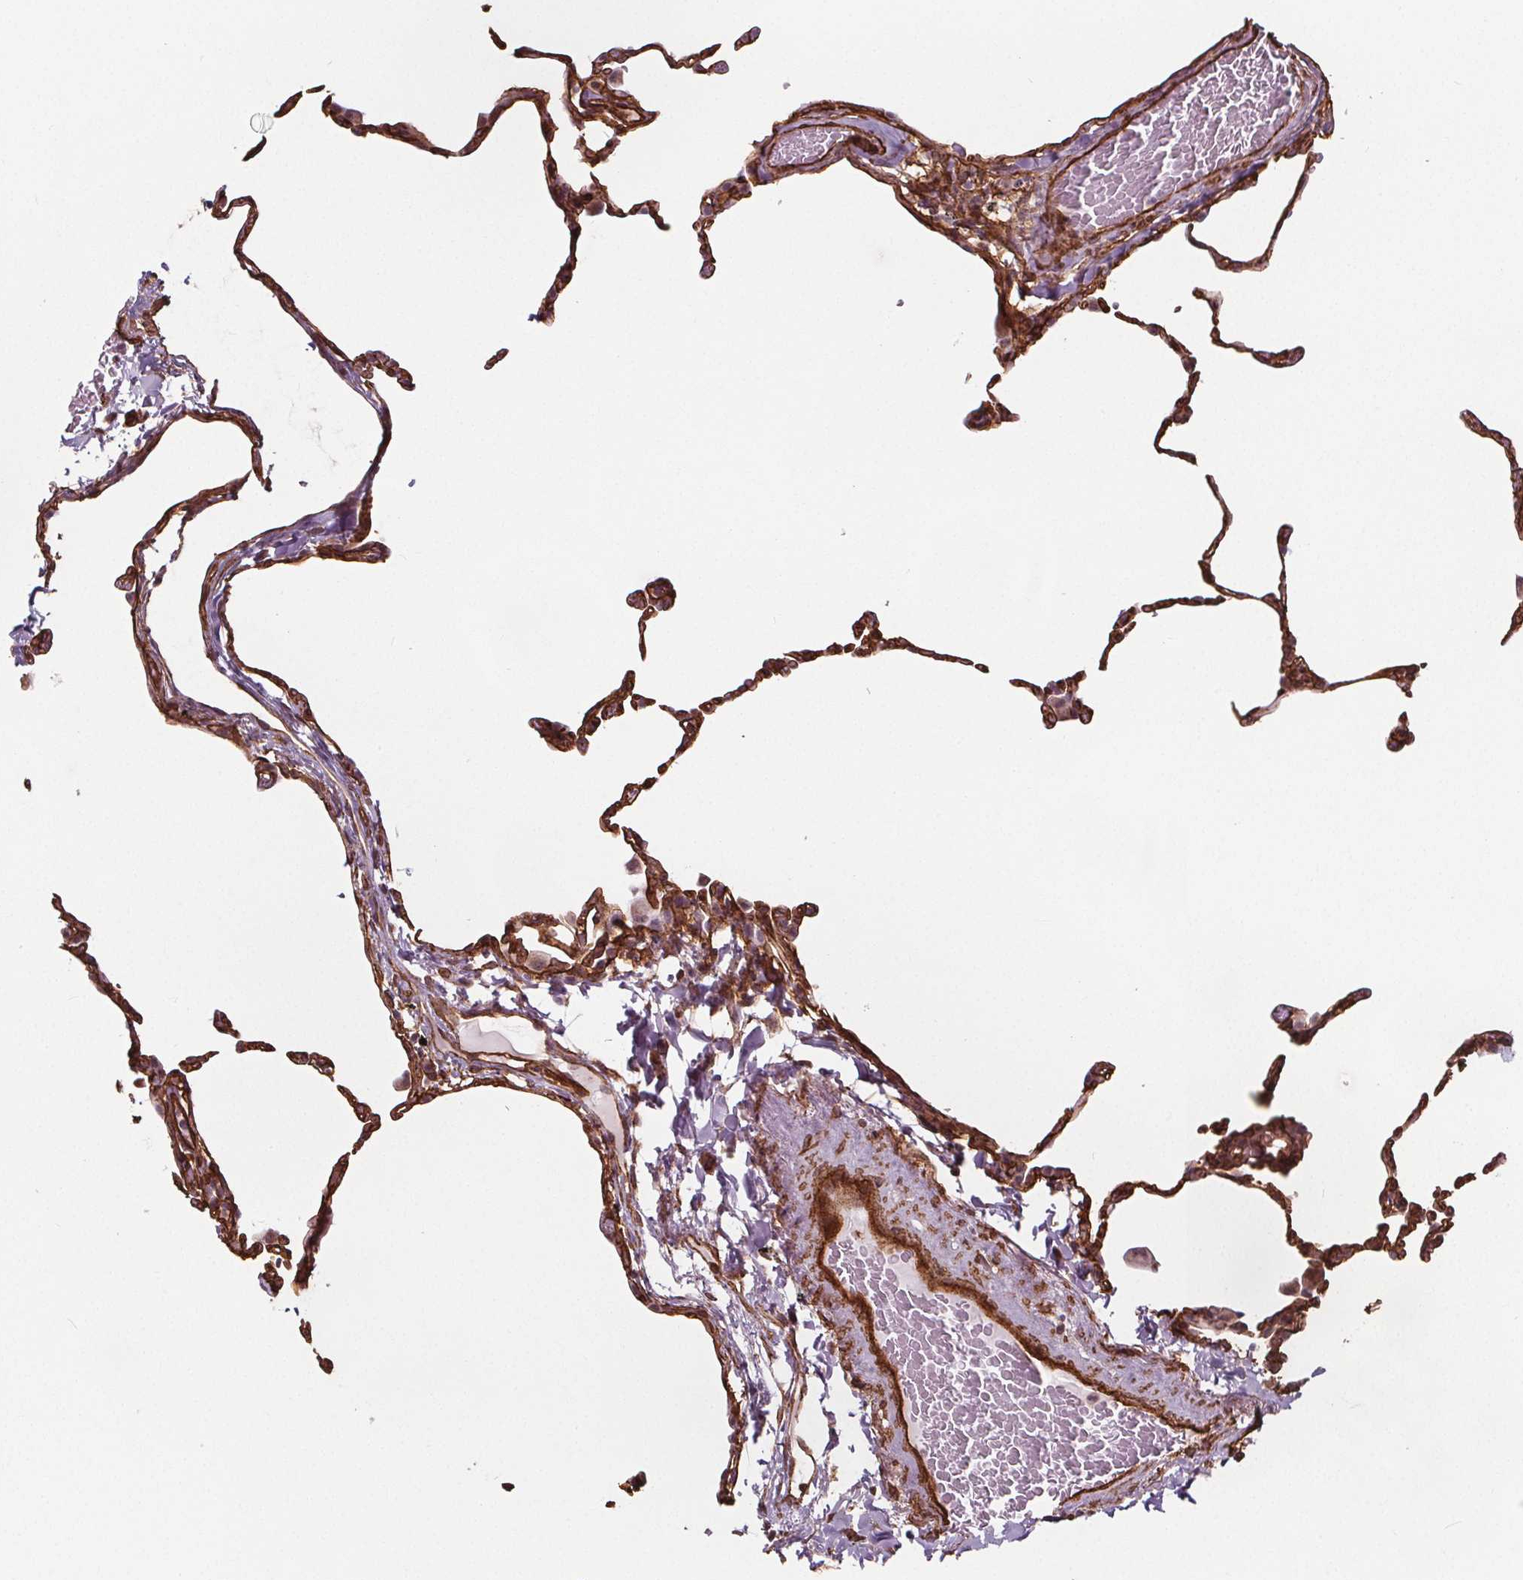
{"staining": {"intensity": "strong", "quantity": ">75%", "location": "cytoplasmic/membranous"}, "tissue": "lung", "cell_type": "Alveolar cells", "image_type": "normal", "snomed": [{"axis": "morphology", "description": "Normal tissue, NOS"}, {"axis": "topography", "description": "Lung"}], "caption": "IHC of normal lung reveals high levels of strong cytoplasmic/membranous positivity in approximately >75% of alveolar cells.", "gene": "HAS1", "patient": {"sex": "female", "age": 57}}